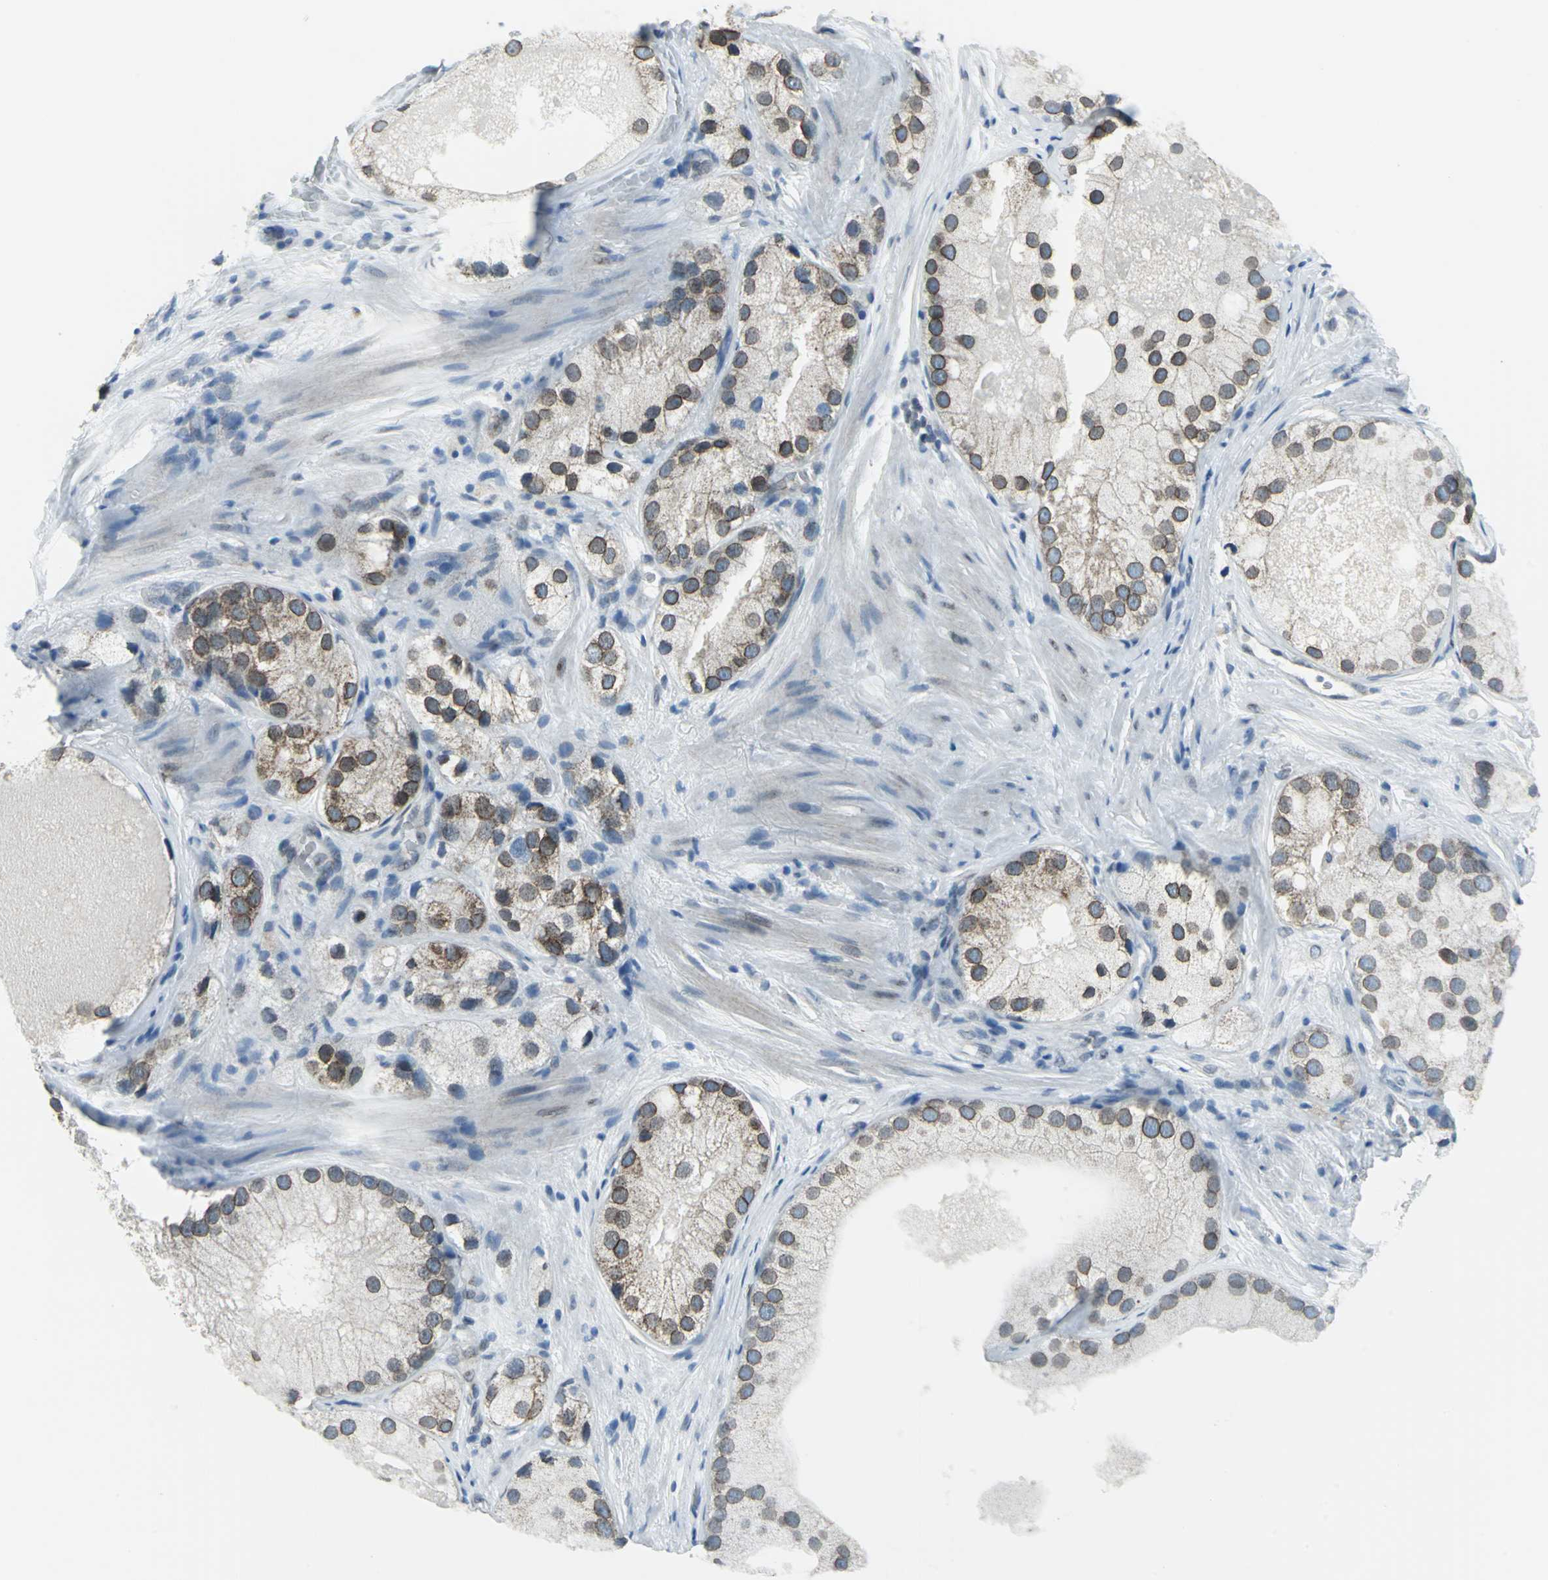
{"staining": {"intensity": "moderate", "quantity": ">75%", "location": "cytoplasmic/membranous,nuclear"}, "tissue": "prostate cancer", "cell_type": "Tumor cells", "image_type": "cancer", "snomed": [{"axis": "morphology", "description": "Adenocarcinoma, Low grade"}, {"axis": "topography", "description": "Prostate"}], "caption": "A brown stain labels moderate cytoplasmic/membranous and nuclear staining of a protein in prostate adenocarcinoma (low-grade) tumor cells.", "gene": "SNUPN", "patient": {"sex": "male", "age": 69}}